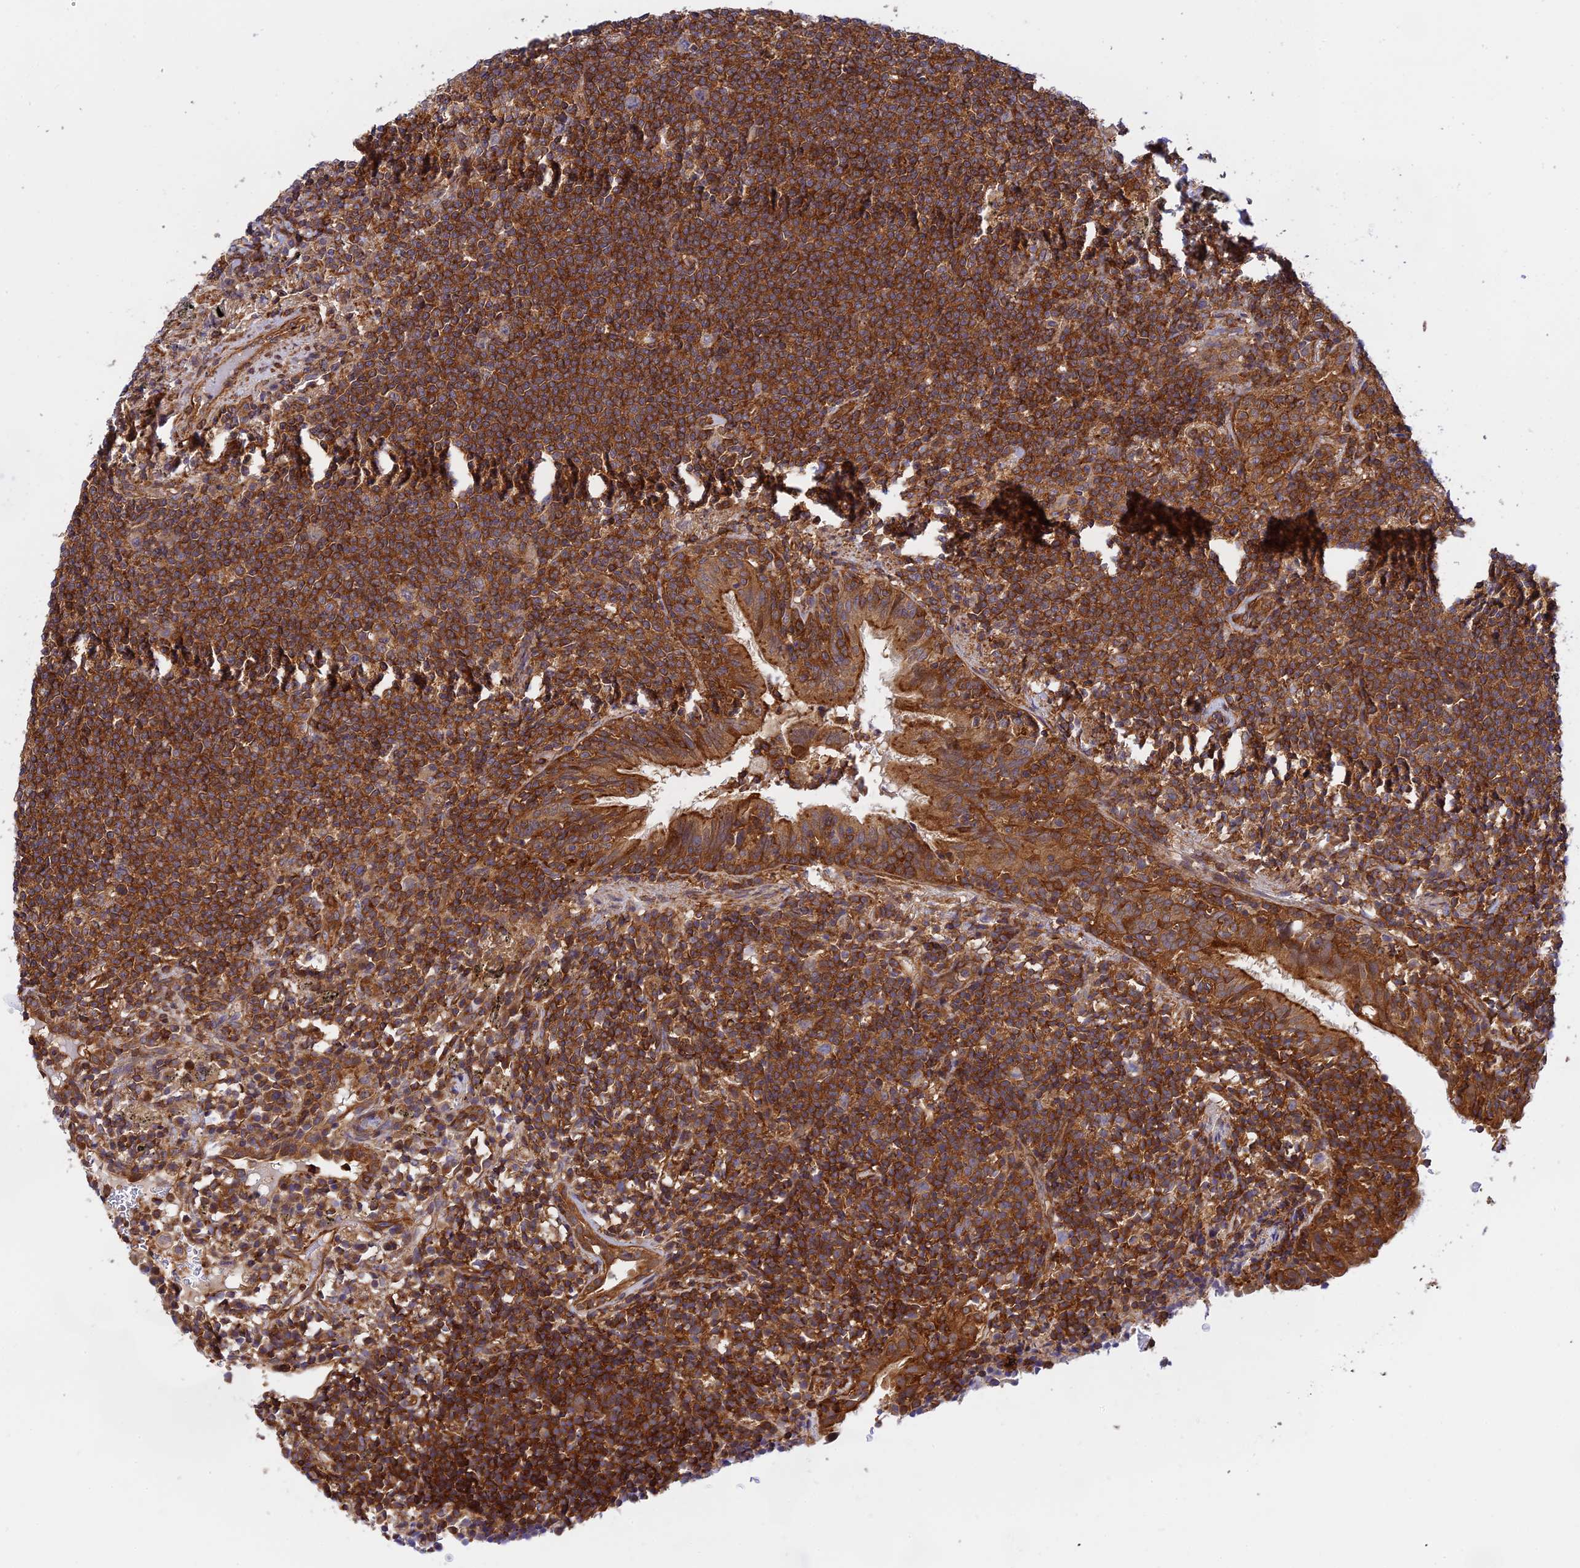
{"staining": {"intensity": "strong", "quantity": ">75%", "location": "cytoplasmic/membranous"}, "tissue": "lymphoma", "cell_type": "Tumor cells", "image_type": "cancer", "snomed": [{"axis": "morphology", "description": "Malignant lymphoma, non-Hodgkin's type, Low grade"}, {"axis": "topography", "description": "Lung"}], "caption": "Low-grade malignant lymphoma, non-Hodgkin's type stained with a brown dye shows strong cytoplasmic/membranous positive expression in about >75% of tumor cells.", "gene": "EVI5L", "patient": {"sex": "female", "age": 71}}